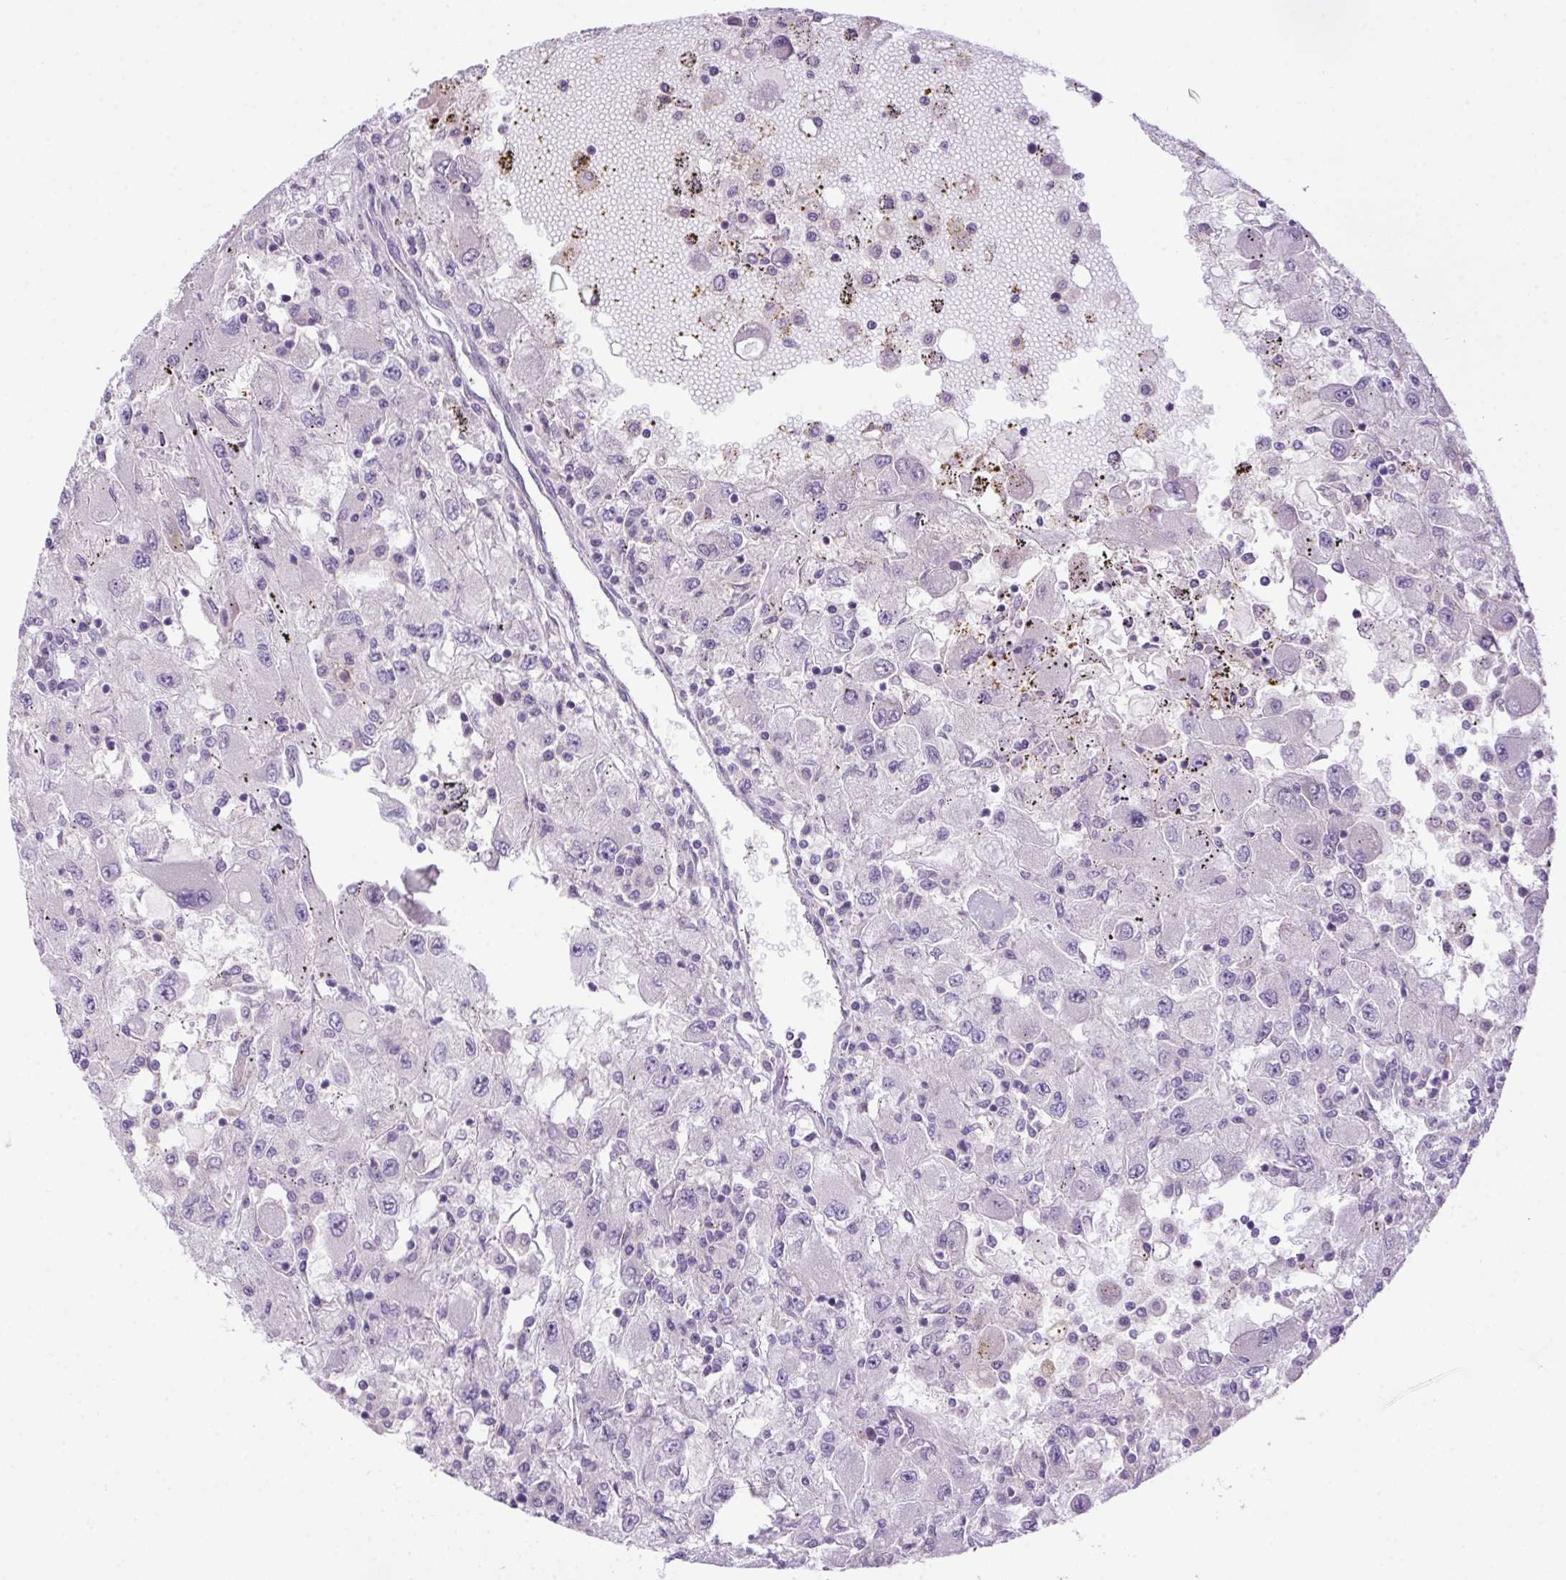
{"staining": {"intensity": "negative", "quantity": "none", "location": "none"}, "tissue": "renal cancer", "cell_type": "Tumor cells", "image_type": "cancer", "snomed": [{"axis": "morphology", "description": "Adenocarcinoma, NOS"}, {"axis": "topography", "description": "Kidney"}], "caption": "A micrograph of human renal cancer is negative for staining in tumor cells.", "gene": "LRRTM1", "patient": {"sex": "female", "age": 67}}